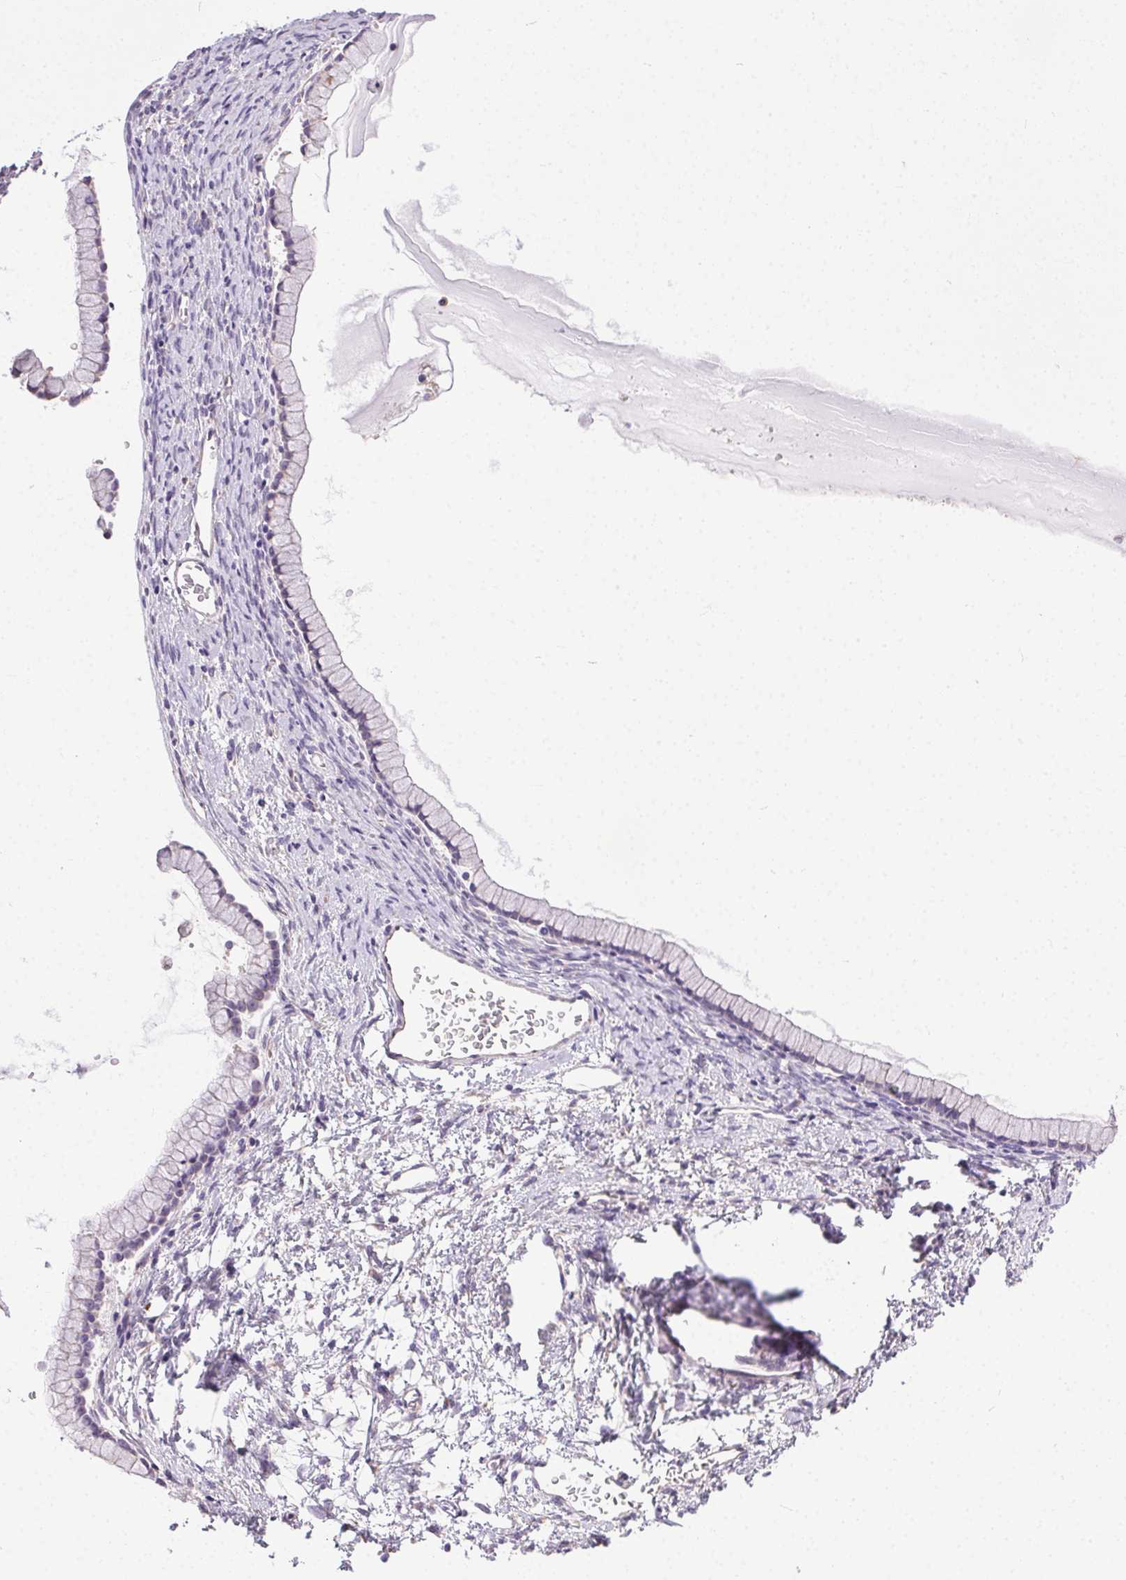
{"staining": {"intensity": "negative", "quantity": "none", "location": "none"}, "tissue": "ovarian cancer", "cell_type": "Tumor cells", "image_type": "cancer", "snomed": [{"axis": "morphology", "description": "Cystadenocarcinoma, mucinous, NOS"}, {"axis": "topography", "description": "Ovary"}], "caption": "This image is of ovarian cancer stained with immunohistochemistry (IHC) to label a protein in brown with the nuclei are counter-stained blue. There is no positivity in tumor cells. (Stains: DAB IHC with hematoxylin counter stain, Microscopy: brightfield microscopy at high magnification).", "gene": "SNX31", "patient": {"sex": "female", "age": 41}}